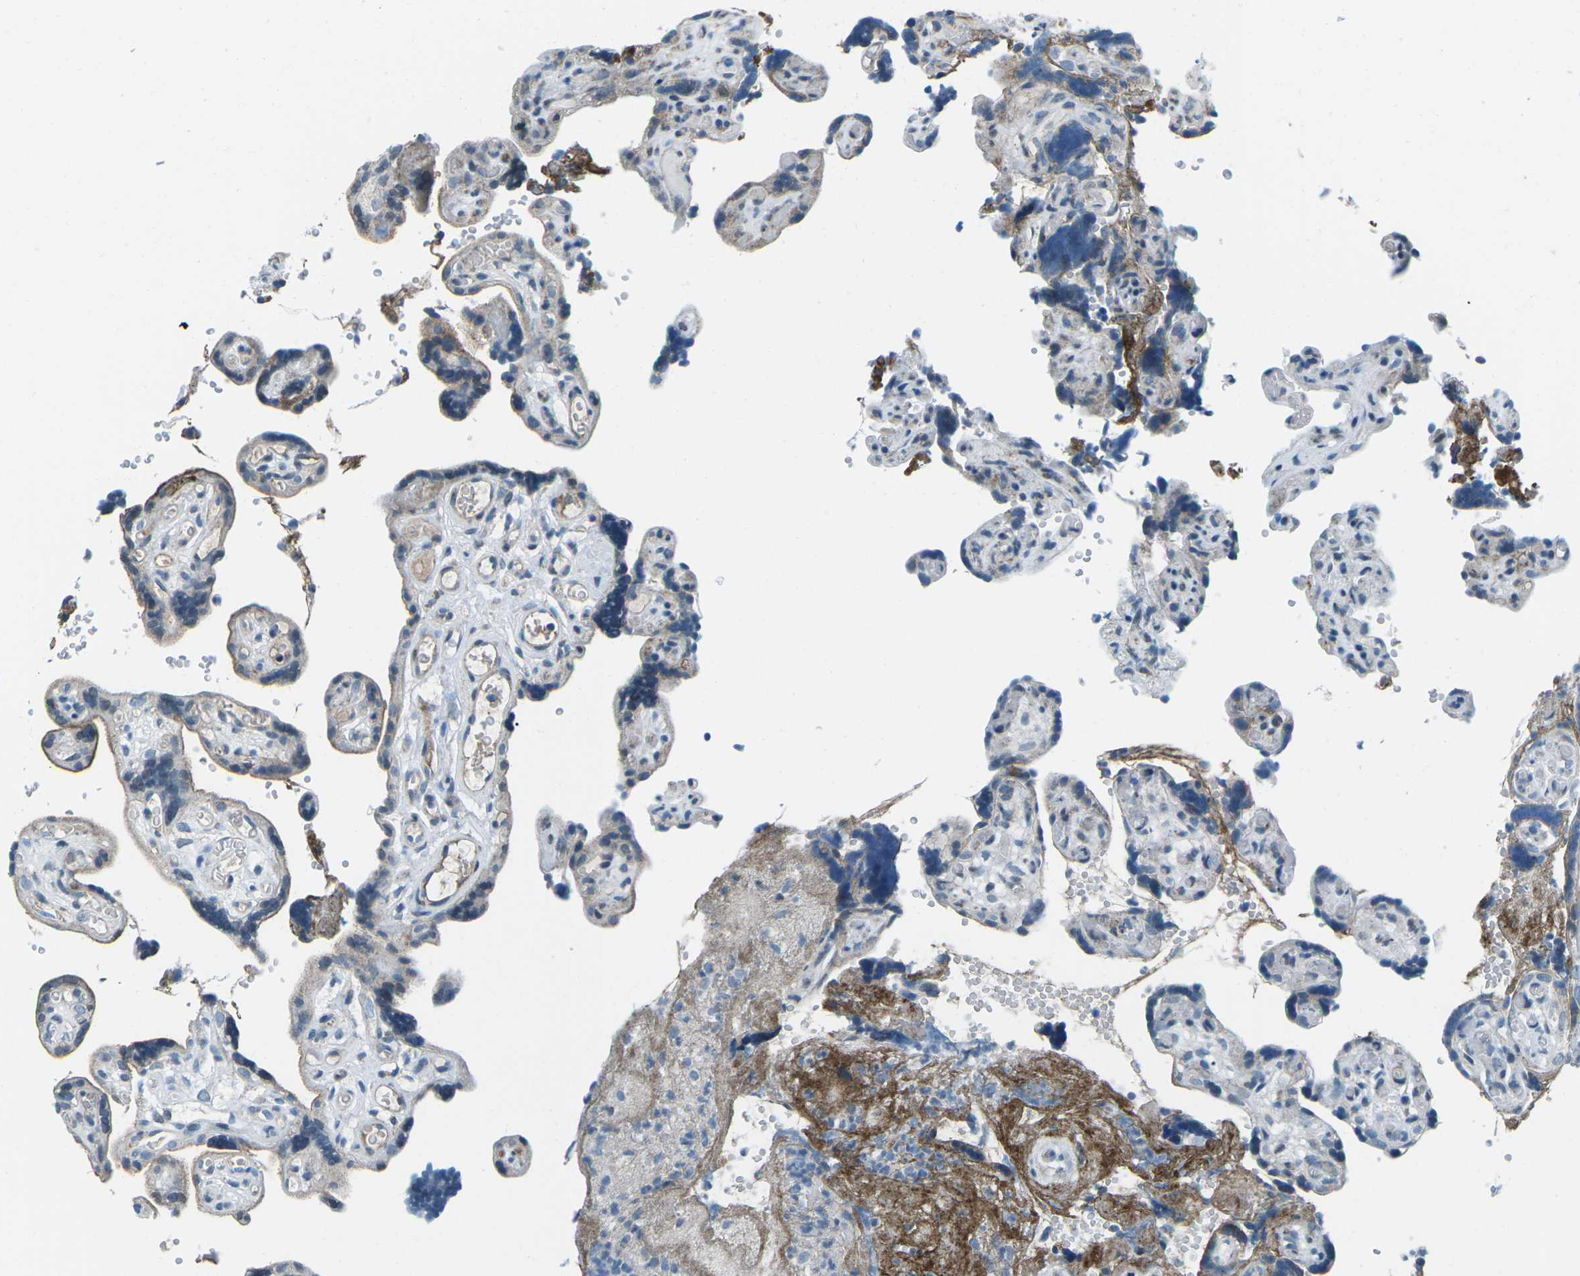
{"staining": {"intensity": "negative", "quantity": "none", "location": "none"}, "tissue": "placenta", "cell_type": "Decidual cells", "image_type": "normal", "snomed": [{"axis": "morphology", "description": "Normal tissue, NOS"}, {"axis": "topography", "description": "Placenta"}], "caption": "This is an immunohistochemistry (IHC) photomicrograph of unremarkable human placenta. There is no expression in decidual cells.", "gene": "RFESD", "patient": {"sex": "female", "age": 30}}